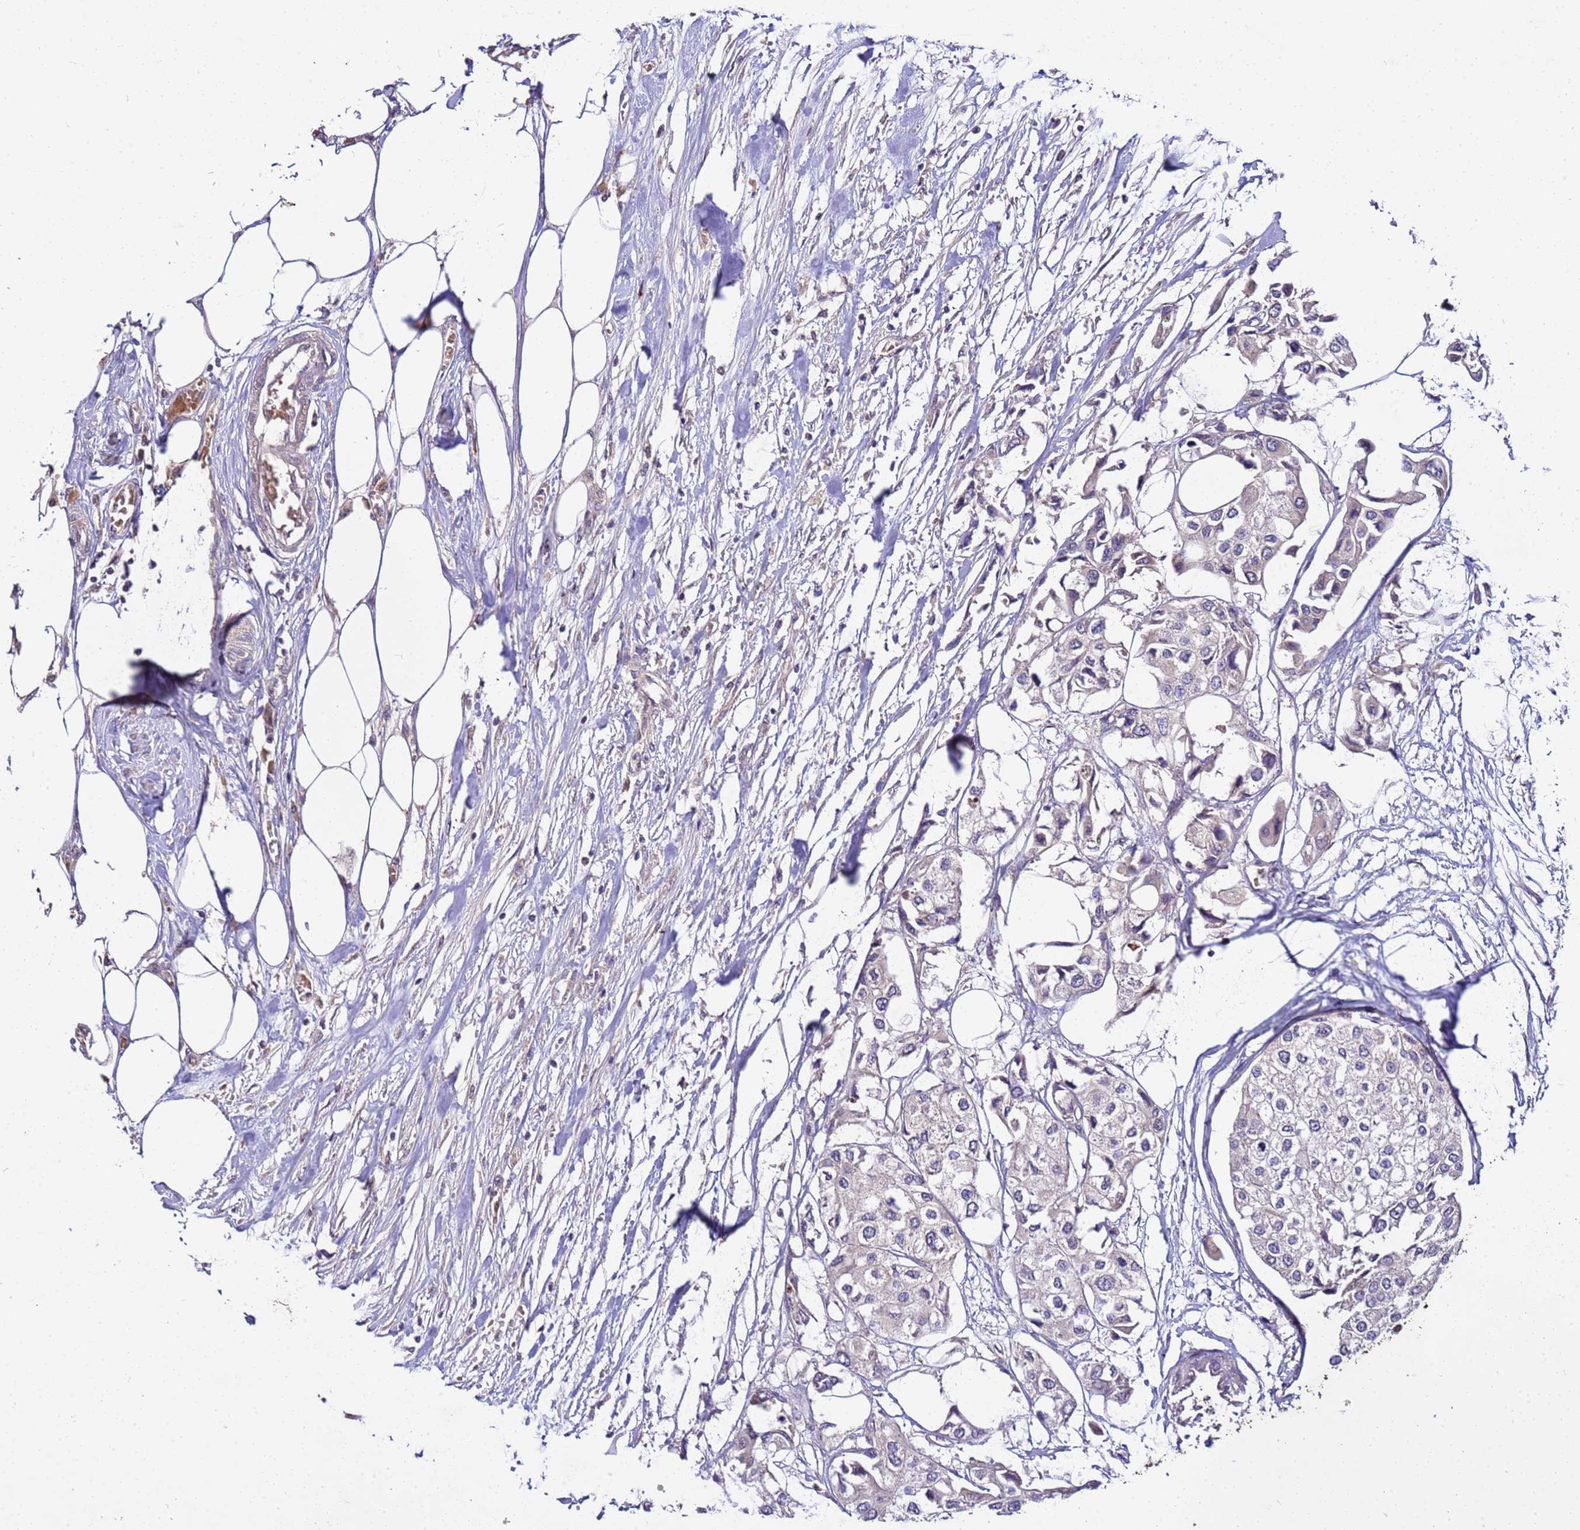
{"staining": {"intensity": "negative", "quantity": "none", "location": "none"}, "tissue": "urothelial cancer", "cell_type": "Tumor cells", "image_type": "cancer", "snomed": [{"axis": "morphology", "description": "Urothelial carcinoma, High grade"}, {"axis": "topography", "description": "Urinary bladder"}], "caption": "This micrograph is of urothelial cancer stained with IHC to label a protein in brown with the nuclei are counter-stained blue. There is no positivity in tumor cells.", "gene": "GSPT2", "patient": {"sex": "male", "age": 64}}